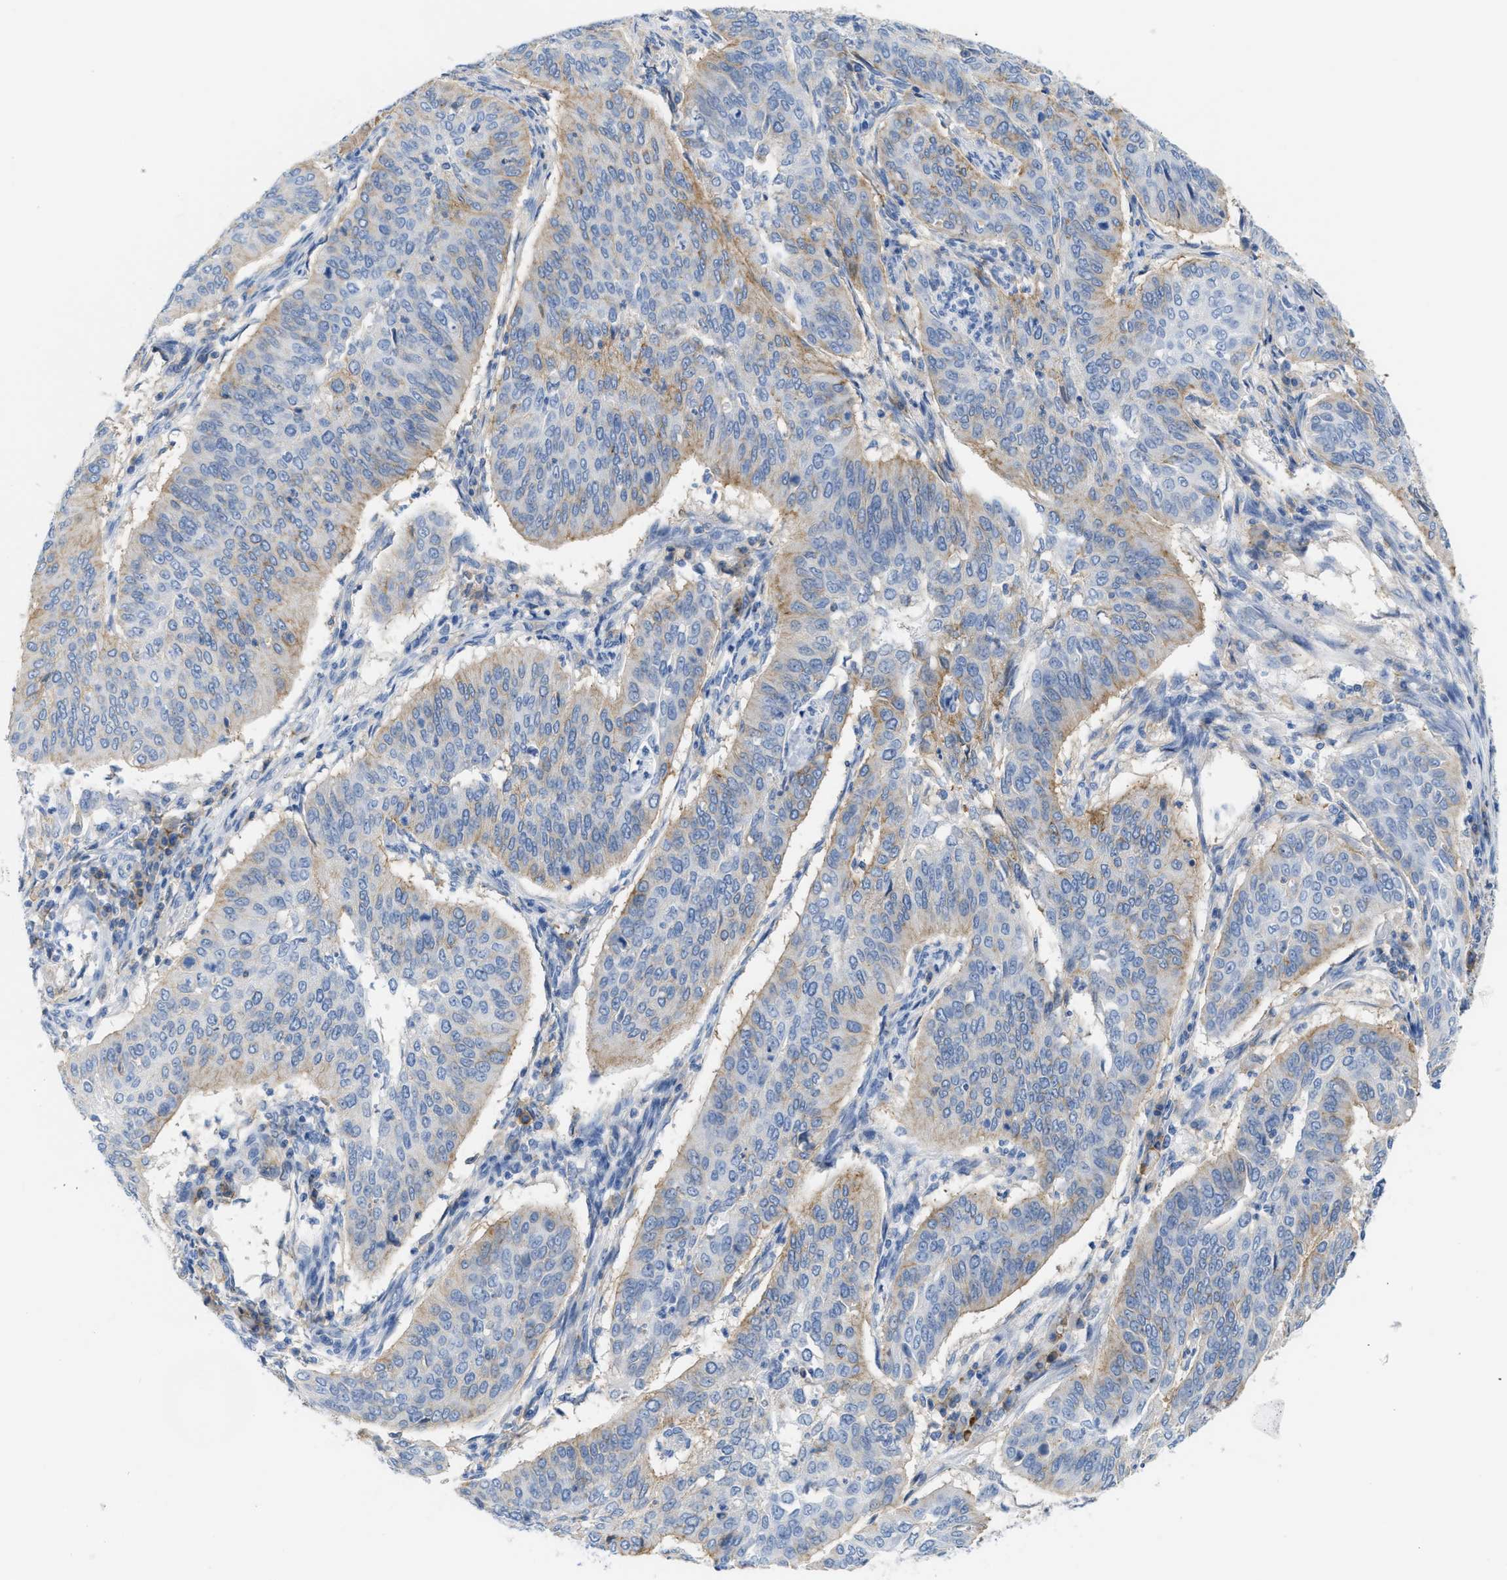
{"staining": {"intensity": "weak", "quantity": "25%-75%", "location": "cytoplasmic/membranous"}, "tissue": "cervical cancer", "cell_type": "Tumor cells", "image_type": "cancer", "snomed": [{"axis": "morphology", "description": "Normal tissue, NOS"}, {"axis": "morphology", "description": "Squamous cell carcinoma, NOS"}, {"axis": "topography", "description": "Cervix"}], "caption": "High-power microscopy captured an immunohistochemistry (IHC) image of cervical cancer, revealing weak cytoplasmic/membranous staining in approximately 25%-75% of tumor cells.", "gene": "SLC3A2", "patient": {"sex": "female", "age": 39}}